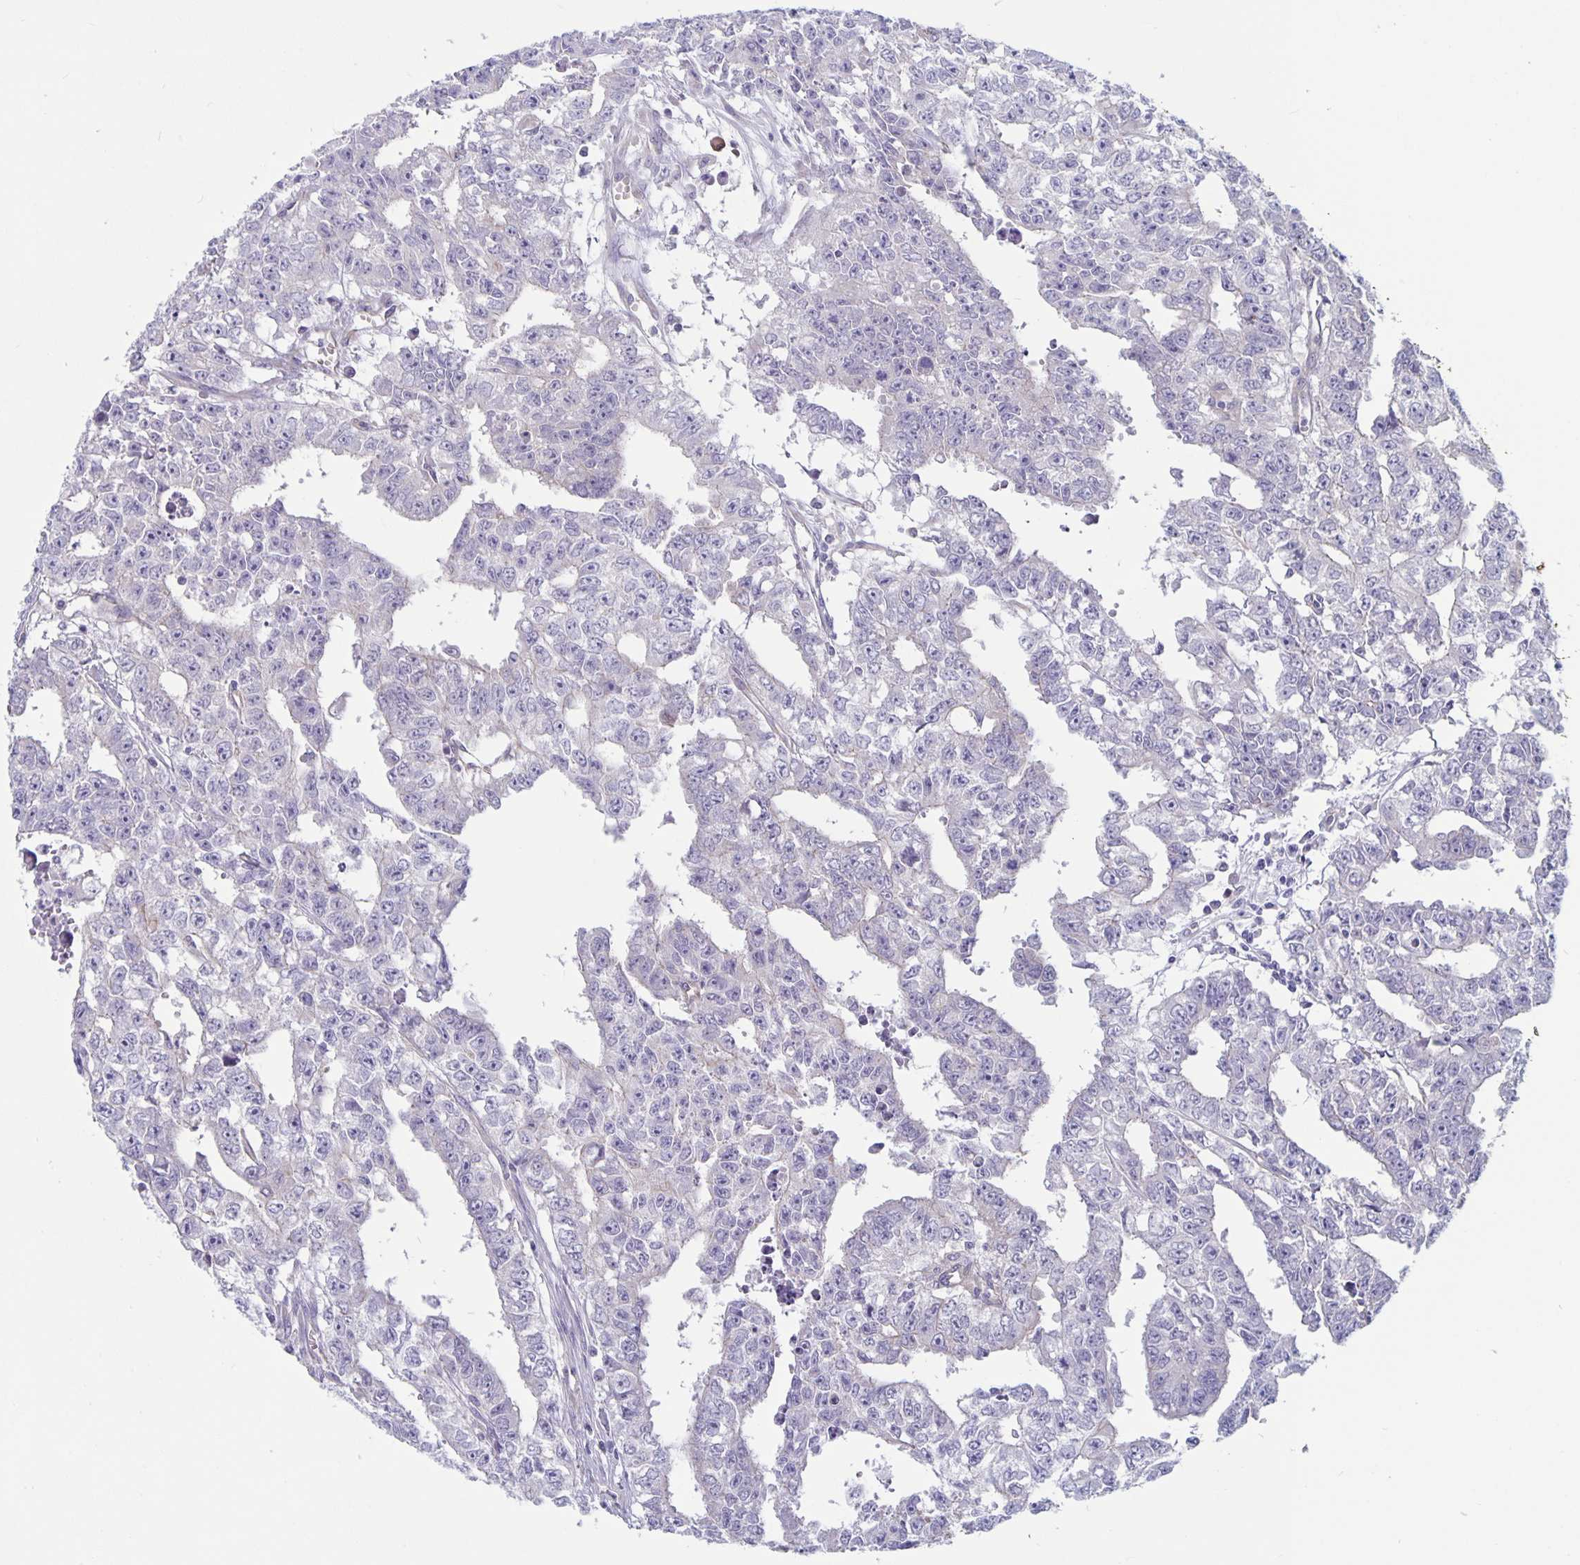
{"staining": {"intensity": "negative", "quantity": "none", "location": "none"}, "tissue": "testis cancer", "cell_type": "Tumor cells", "image_type": "cancer", "snomed": [{"axis": "morphology", "description": "Carcinoma, Embryonal, NOS"}, {"axis": "morphology", "description": "Teratoma, malignant, NOS"}, {"axis": "topography", "description": "Testis"}], "caption": "This is an IHC histopathology image of embryonal carcinoma (testis). There is no positivity in tumor cells.", "gene": "PLCB3", "patient": {"sex": "male", "age": 24}}